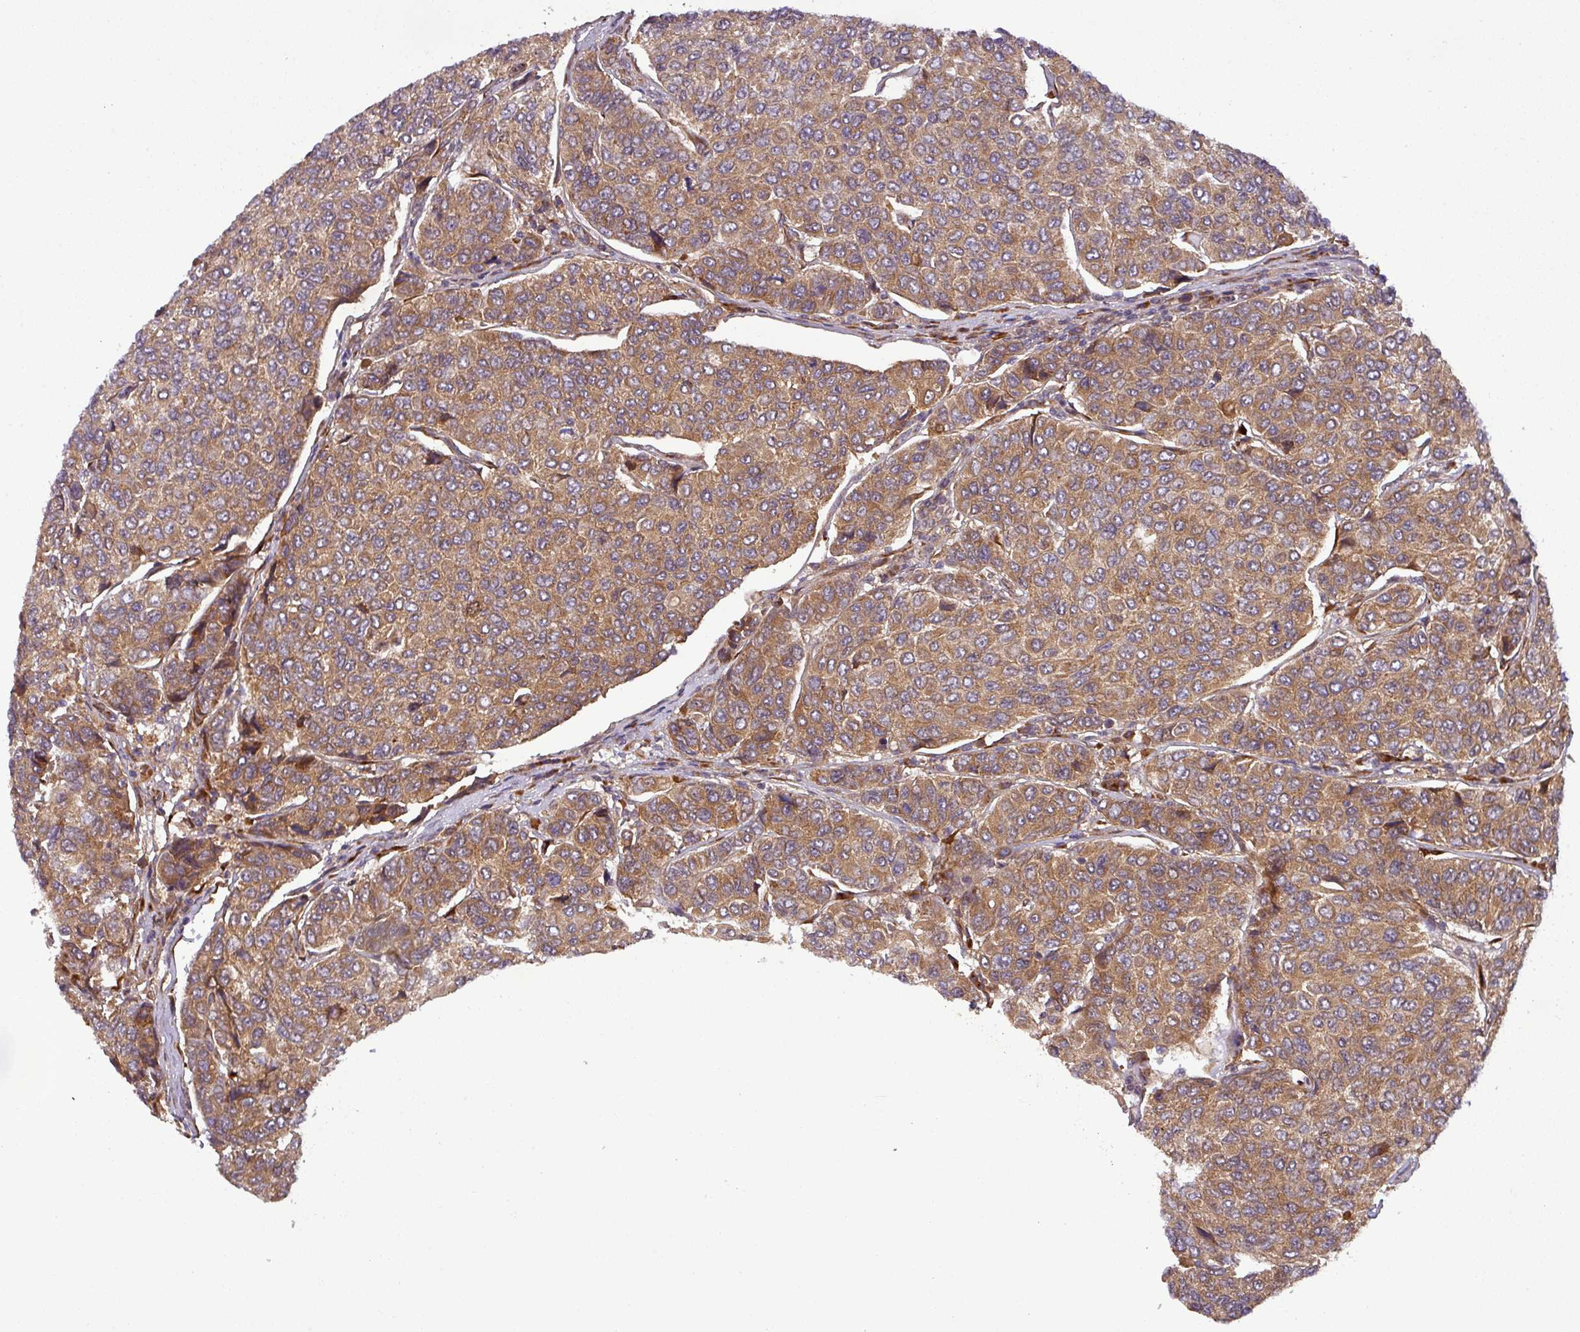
{"staining": {"intensity": "moderate", "quantity": ">75%", "location": "cytoplasmic/membranous"}, "tissue": "breast cancer", "cell_type": "Tumor cells", "image_type": "cancer", "snomed": [{"axis": "morphology", "description": "Duct carcinoma"}, {"axis": "topography", "description": "Breast"}], "caption": "Protein expression by immunohistochemistry (IHC) shows moderate cytoplasmic/membranous expression in approximately >75% of tumor cells in invasive ductal carcinoma (breast).", "gene": "ART1", "patient": {"sex": "female", "age": 55}}